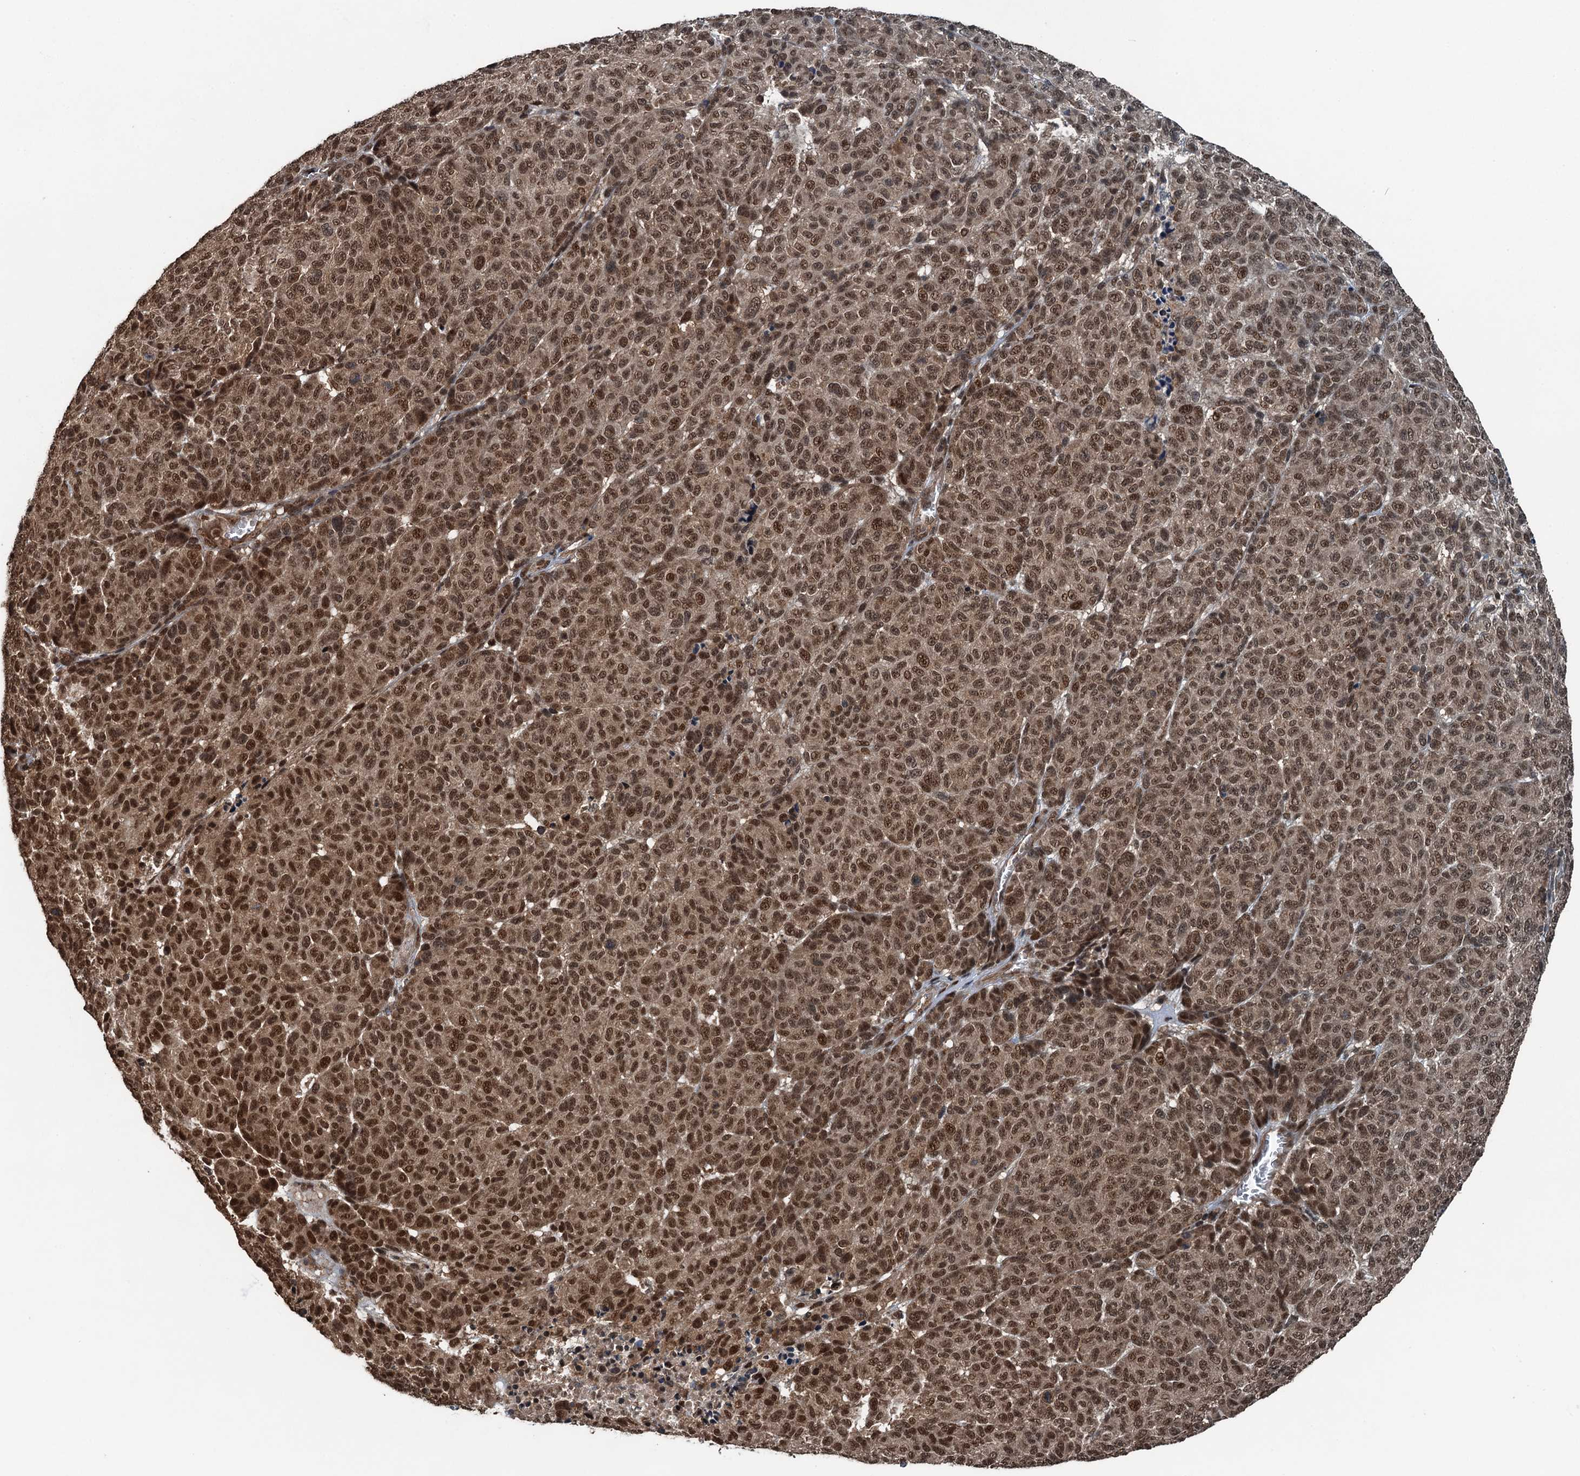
{"staining": {"intensity": "moderate", "quantity": ">75%", "location": "nuclear"}, "tissue": "melanoma", "cell_type": "Tumor cells", "image_type": "cancer", "snomed": [{"axis": "morphology", "description": "Malignant melanoma, NOS"}, {"axis": "topography", "description": "Skin"}], "caption": "Protein expression analysis of melanoma demonstrates moderate nuclear staining in approximately >75% of tumor cells.", "gene": "UBXN6", "patient": {"sex": "male", "age": 49}}